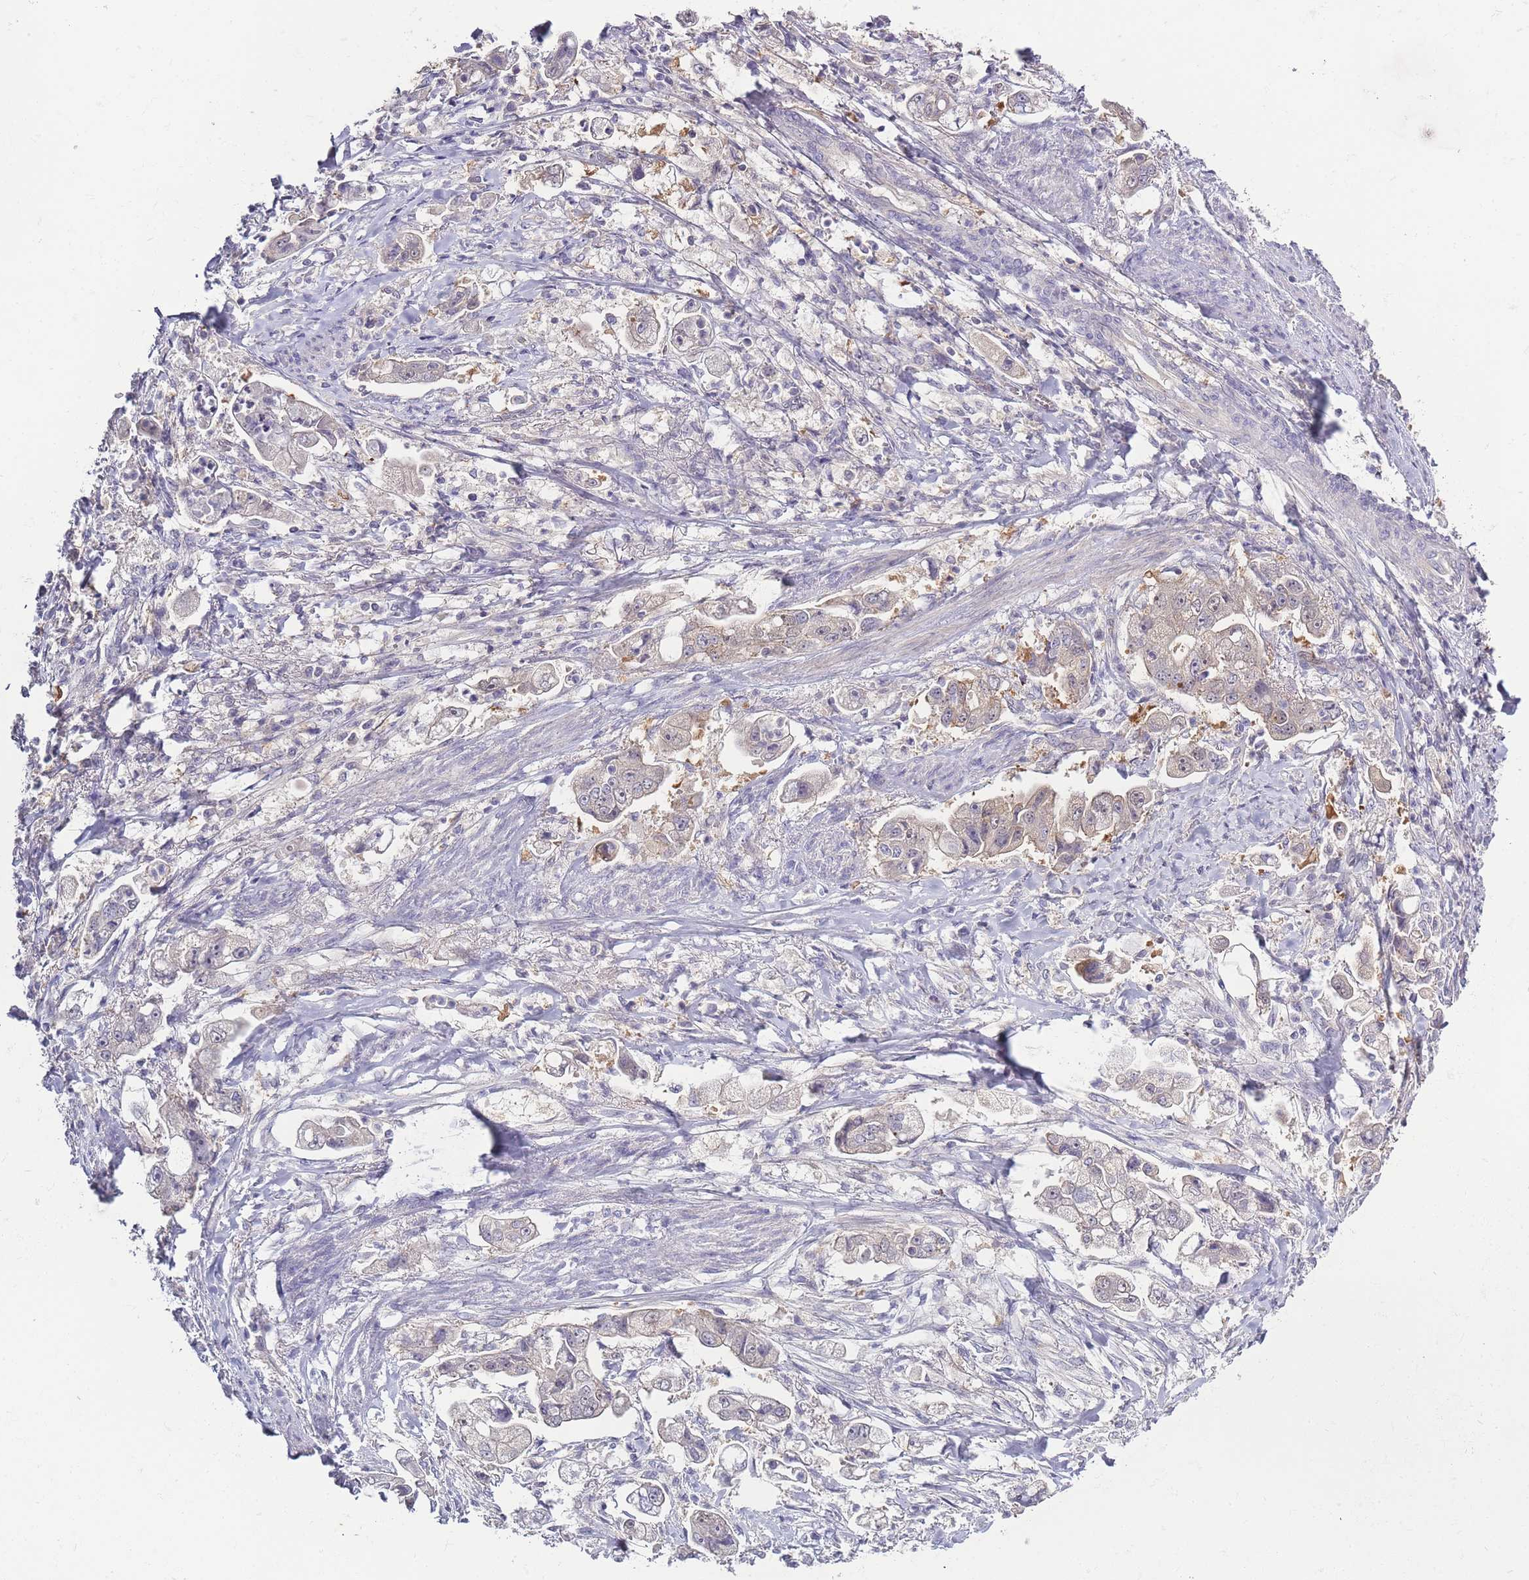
{"staining": {"intensity": "weak", "quantity": "<25%", "location": "cytoplasmic/membranous"}, "tissue": "stomach cancer", "cell_type": "Tumor cells", "image_type": "cancer", "snomed": [{"axis": "morphology", "description": "Adenocarcinoma, NOS"}, {"axis": "topography", "description": "Stomach"}], "caption": "High magnification brightfield microscopy of stomach adenocarcinoma stained with DAB (3,3'-diaminobenzidine) (brown) and counterstained with hematoxylin (blue): tumor cells show no significant staining.", "gene": "SPHKAP", "patient": {"sex": "male", "age": 62}}